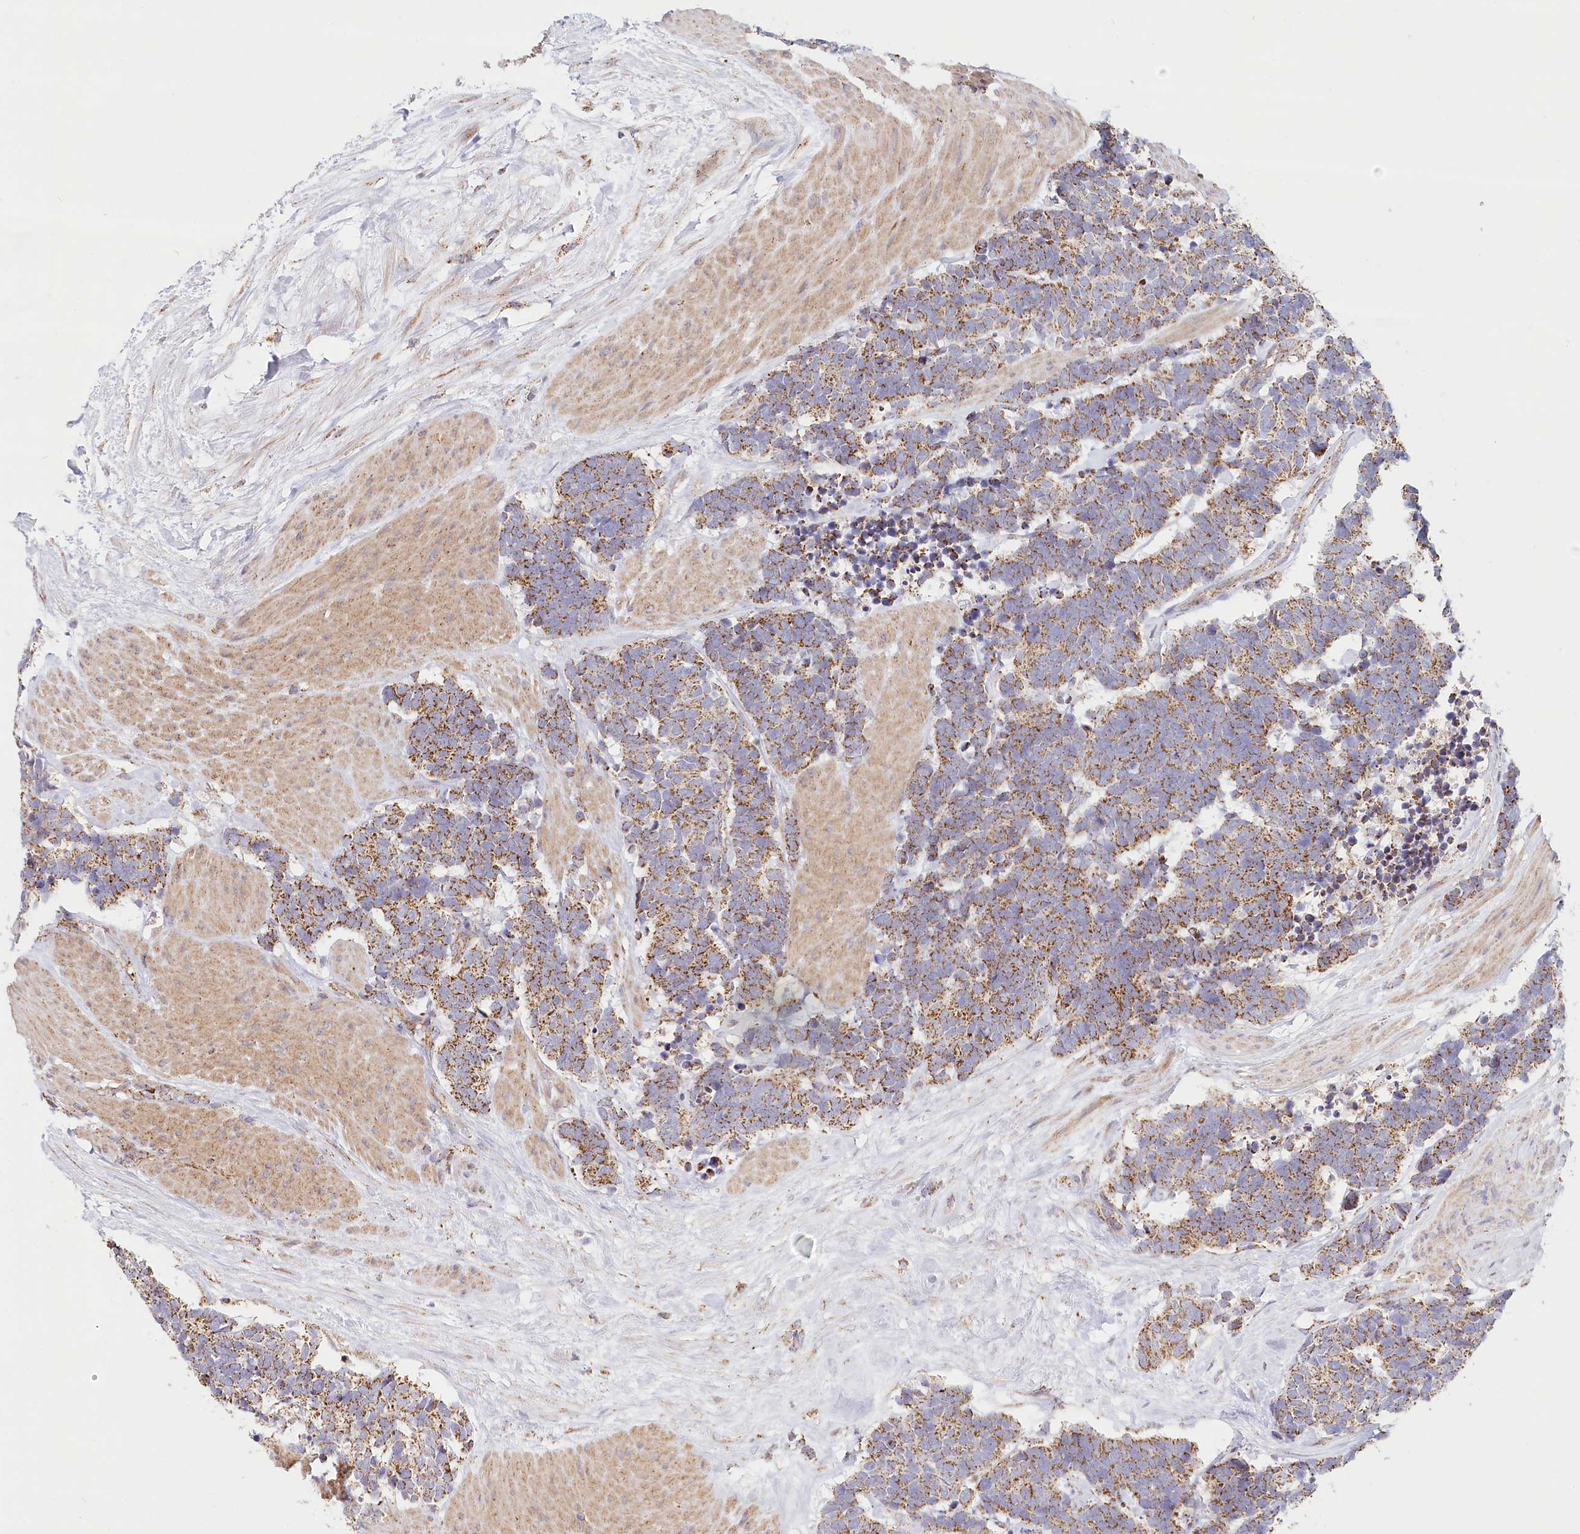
{"staining": {"intensity": "moderate", "quantity": ">75%", "location": "cytoplasmic/membranous"}, "tissue": "carcinoid", "cell_type": "Tumor cells", "image_type": "cancer", "snomed": [{"axis": "morphology", "description": "Carcinoma, NOS"}, {"axis": "morphology", "description": "Carcinoid, malignant, NOS"}, {"axis": "topography", "description": "Urinary bladder"}], "caption": "Carcinoid stained for a protein (brown) reveals moderate cytoplasmic/membranous positive staining in approximately >75% of tumor cells.", "gene": "UMPS", "patient": {"sex": "male", "age": 57}}